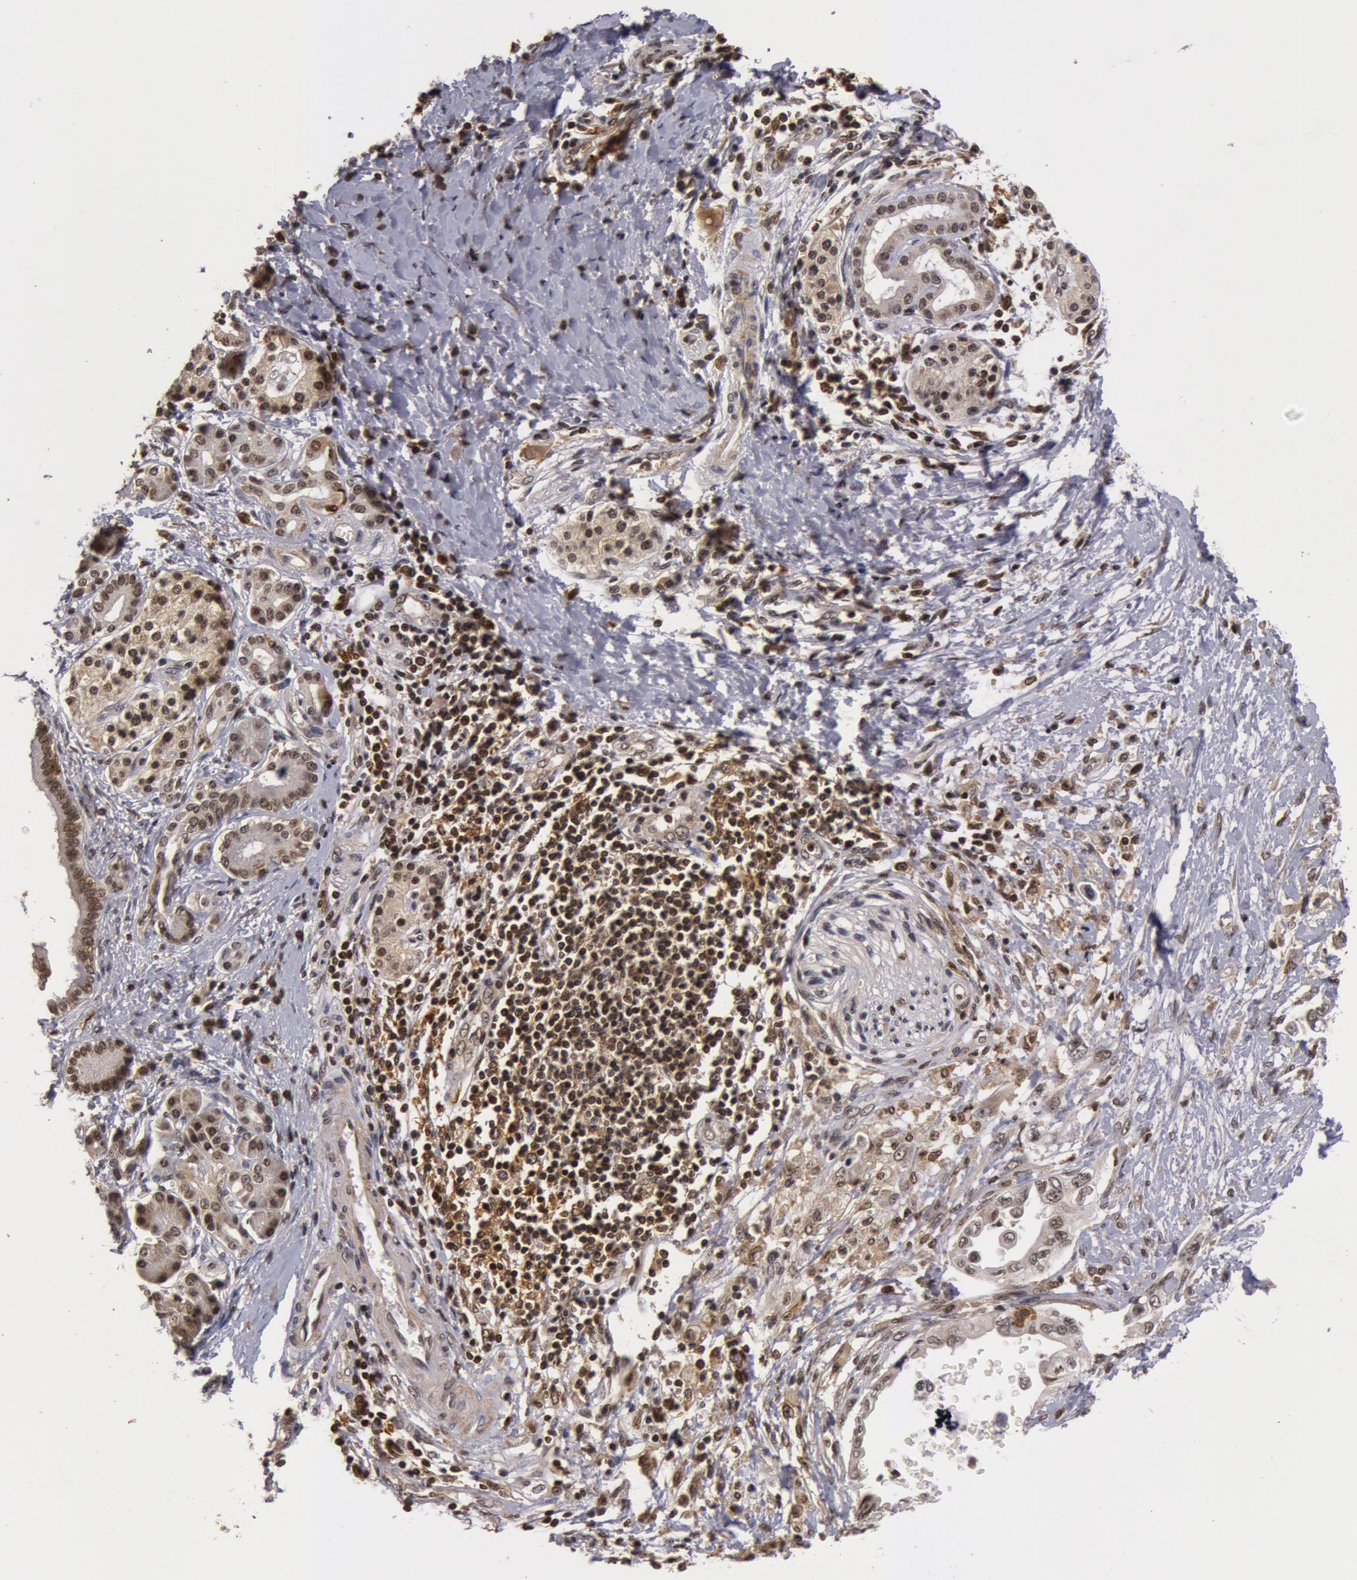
{"staining": {"intensity": "weak", "quantity": "25%-75%", "location": "nuclear"}, "tissue": "pancreatic cancer", "cell_type": "Tumor cells", "image_type": "cancer", "snomed": [{"axis": "morphology", "description": "Adenocarcinoma, NOS"}, {"axis": "topography", "description": "Pancreas"}], "caption": "Brown immunohistochemical staining in pancreatic cancer (adenocarcinoma) shows weak nuclear expression in approximately 25%-75% of tumor cells.", "gene": "ZNF350", "patient": {"sex": "female", "age": 66}}